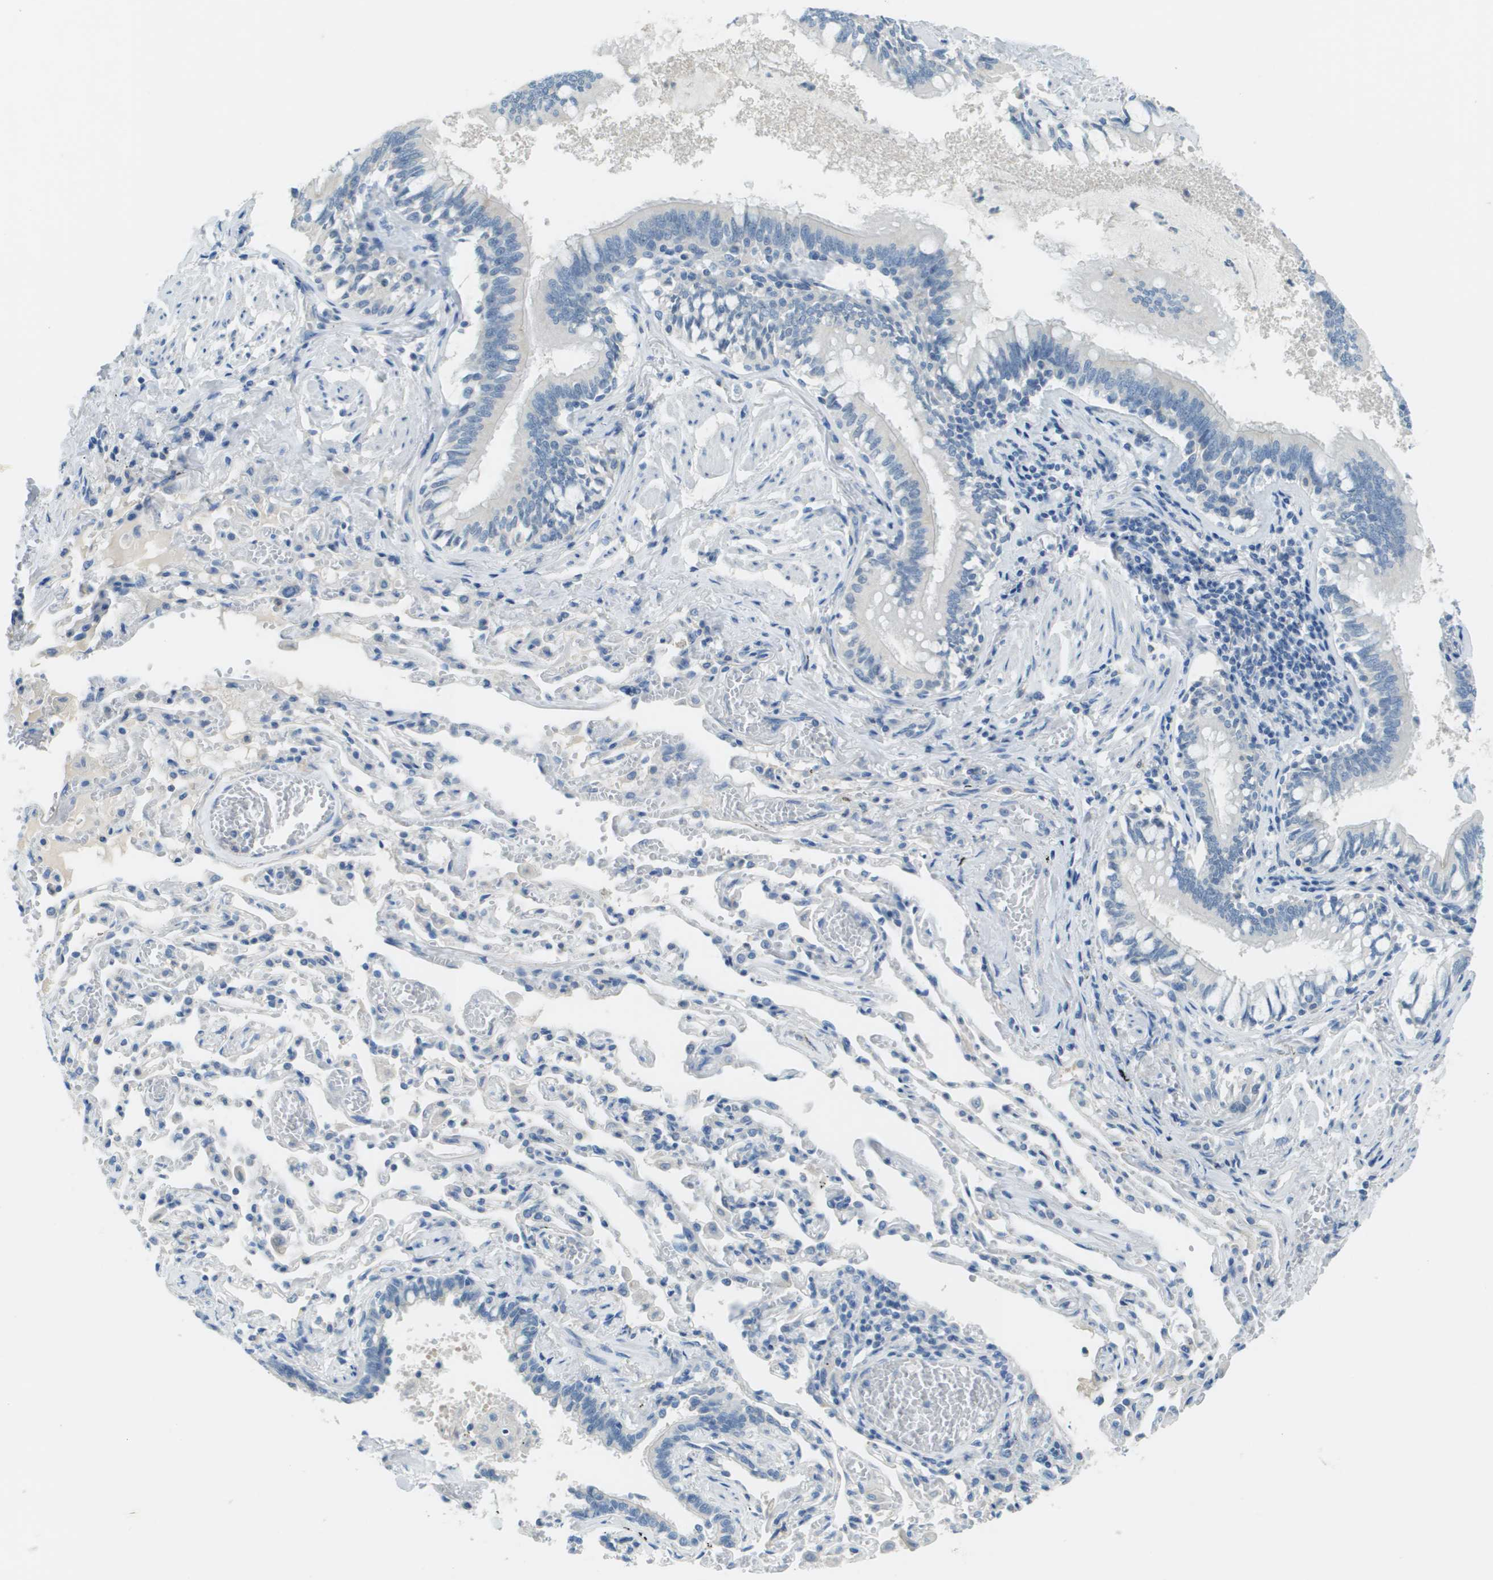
{"staining": {"intensity": "negative", "quantity": "none", "location": "none"}, "tissue": "bronchus", "cell_type": "Respiratory epithelial cells", "image_type": "normal", "snomed": [{"axis": "morphology", "description": "Normal tissue, NOS"}, {"axis": "morphology", "description": "Inflammation, NOS"}, {"axis": "topography", "description": "Cartilage tissue"}, {"axis": "topography", "description": "Lung"}], "caption": "Immunohistochemical staining of unremarkable bronchus reveals no significant staining in respiratory epithelial cells.", "gene": "PTGDR2", "patient": {"sex": "male", "age": 71}}